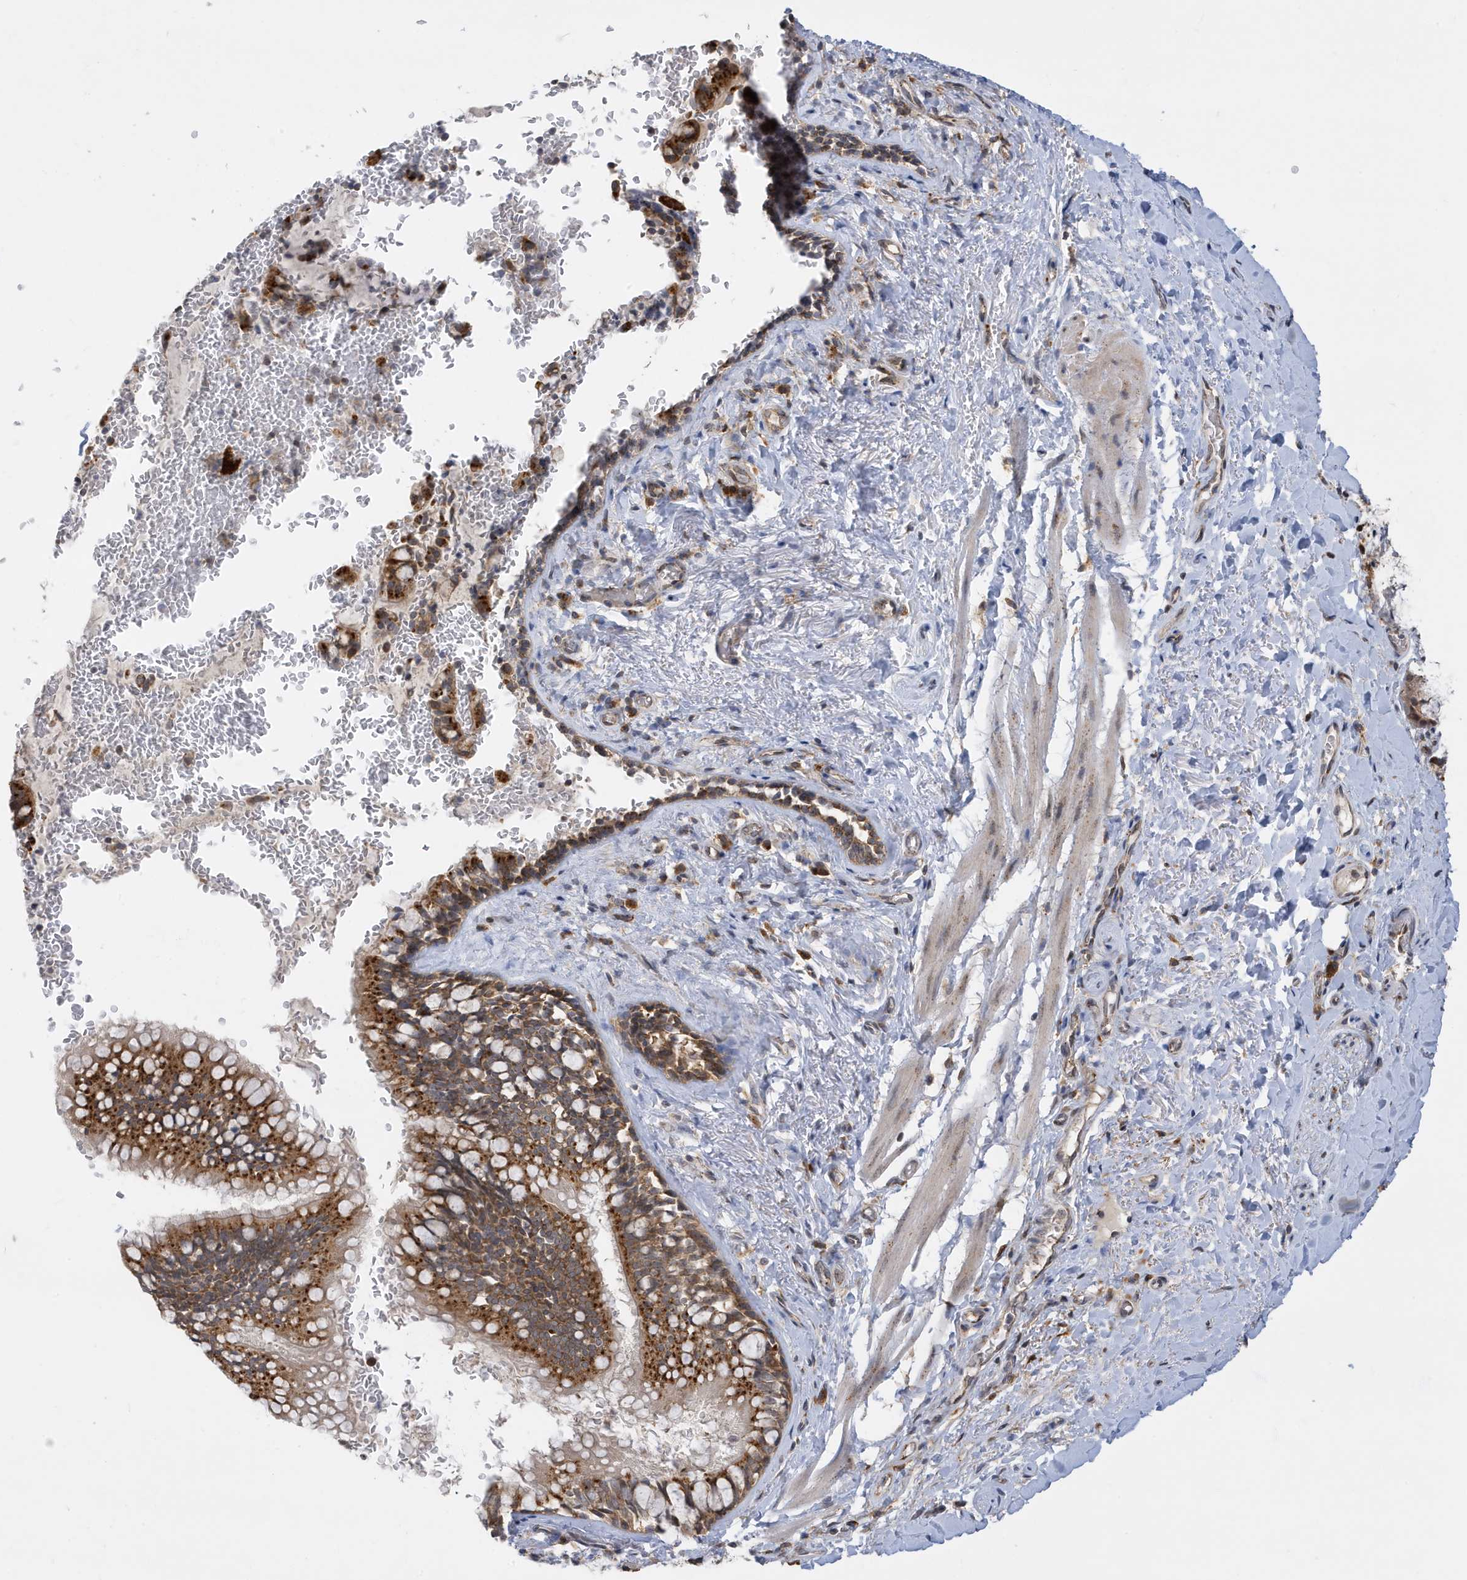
{"staining": {"intensity": "moderate", "quantity": ">75%", "location": "cytoplasmic/membranous"}, "tissue": "bronchus", "cell_type": "Respiratory epithelial cells", "image_type": "normal", "snomed": [{"axis": "morphology", "description": "Normal tissue, NOS"}, {"axis": "topography", "description": "Cartilage tissue"}, {"axis": "topography", "description": "Bronchus"}], "caption": "This histopathology image reveals IHC staining of unremarkable human bronchus, with medium moderate cytoplasmic/membranous expression in approximately >75% of respiratory epithelial cells.", "gene": "ZNF507", "patient": {"sex": "female", "age": 36}}